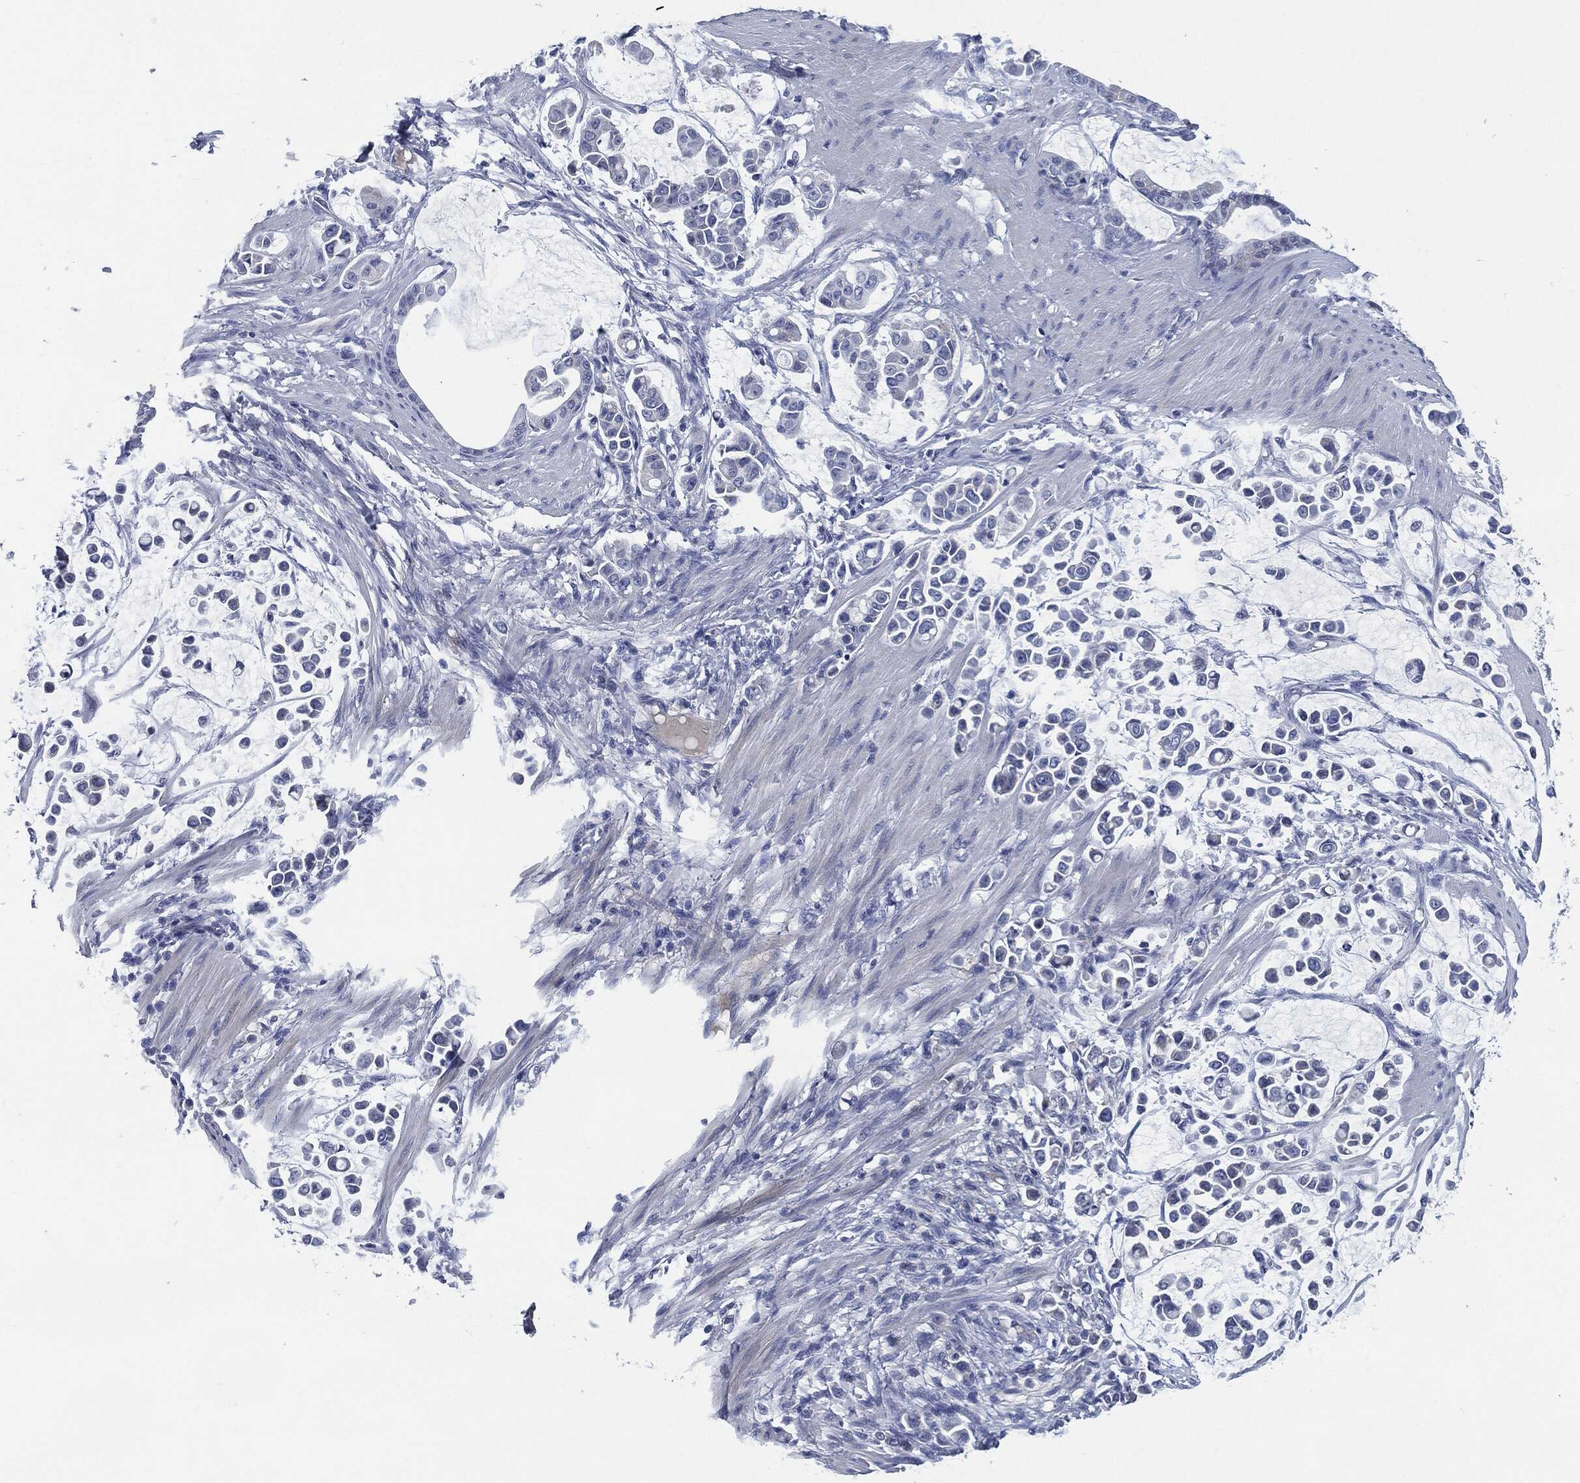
{"staining": {"intensity": "negative", "quantity": "none", "location": "none"}, "tissue": "stomach cancer", "cell_type": "Tumor cells", "image_type": "cancer", "snomed": [{"axis": "morphology", "description": "Adenocarcinoma, NOS"}, {"axis": "topography", "description": "Stomach"}], "caption": "Immunohistochemistry histopathology image of neoplastic tissue: stomach cancer (adenocarcinoma) stained with DAB exhibits no significant protein positivity in tumor cells.", "gene": "CD27", "patient": {"sex": "male", "age": 82}}